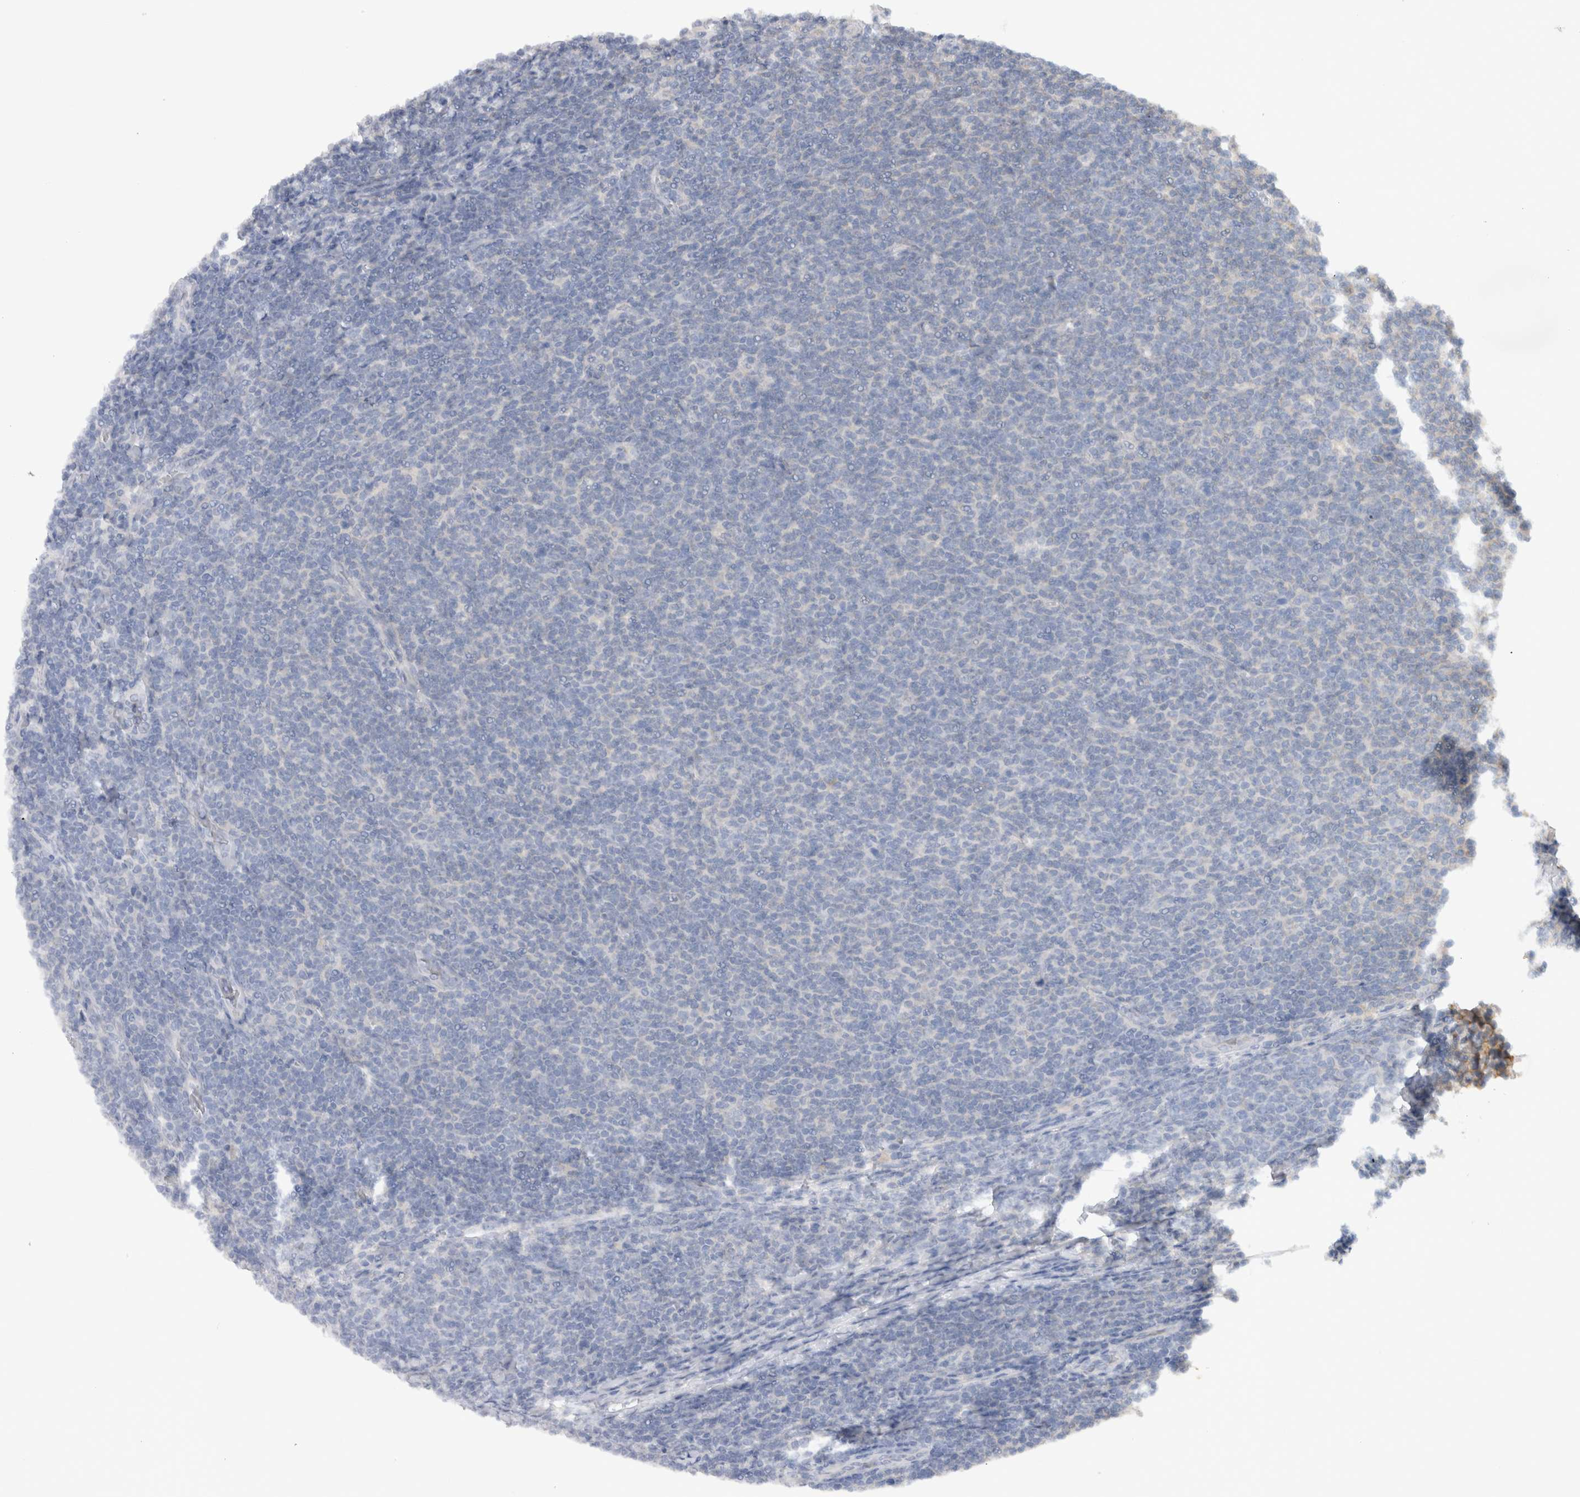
{"staining": {"intensity": "negative", "quantity": "none", "location": "none"}, "tissue": "lymphoma", "cell_type": "Tumor cells", "image_type": "cancer", "snomed": [{"axis": "morphology", "description": "Malignant lymphoma, non-Hodgkin's type, Low grade"}, {"axis": "topography", "description": "Lymph node"}], "caption": "DAB (3,3'-diaminobenzidine) immunohistochemical staining of lymphoma exhibits no significant positivity in tumor cells.", "gene": "GAS1", "patient": {"sex": "male", "age": 66}}